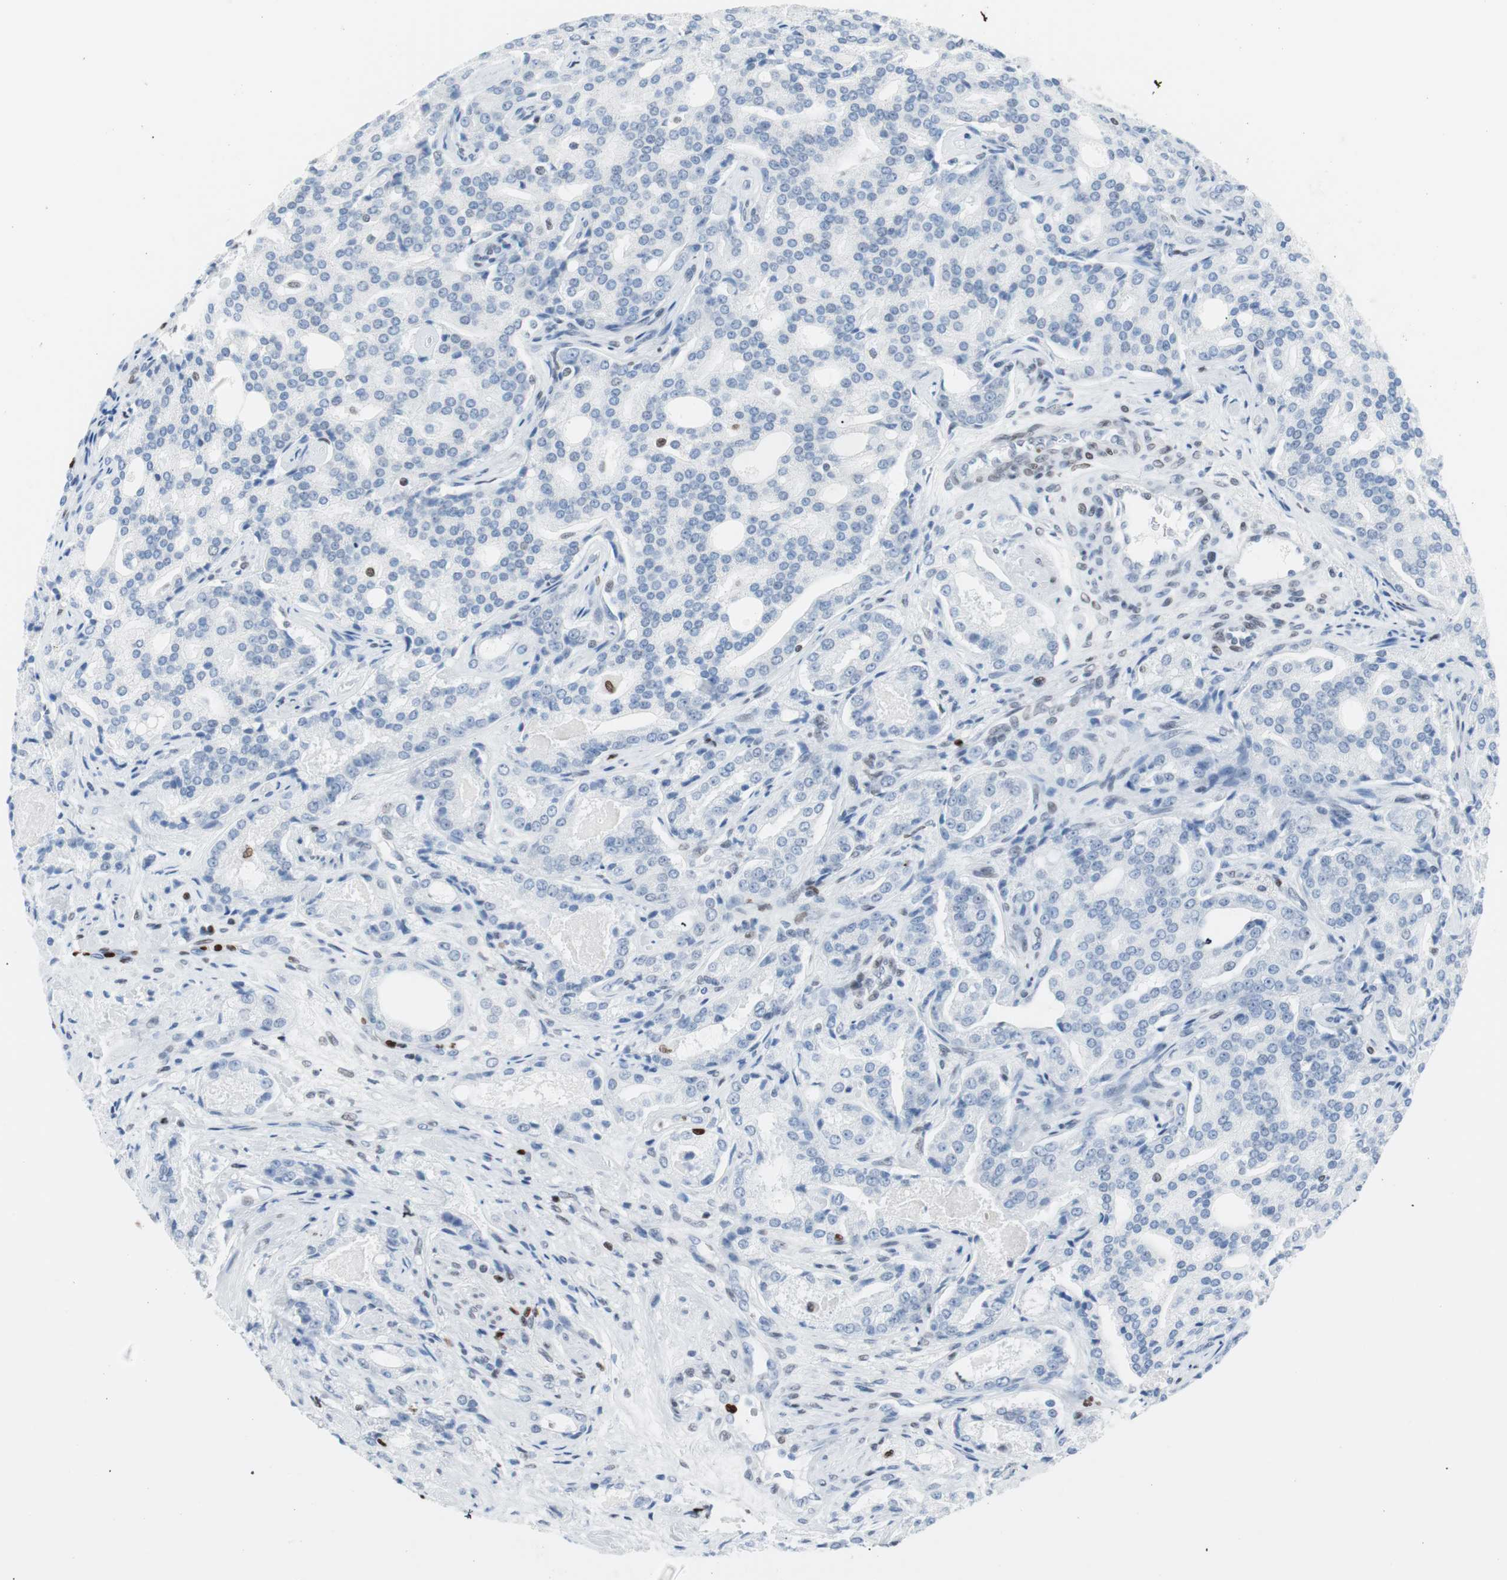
{"staining": {"intensity": "negative", "quantity": "none", "location": "none"}, "tissue": "prostate cancer", "cell_type": "Tumor cells", "image_type": "cancer", "snomed": [{"axis": "morphology", "description": "Adenocarcinoma, High grade"}, {"axis": "topography", "description": "Prostate"}], "caption": "High power microscopy histopathology image of an IHC micrograph of high-grade adenocarcinoma (prostate), revealing no significant staining in tumor cells.", "gene": "CEBPB", "patient": {"sex": "male", "age": 72}}